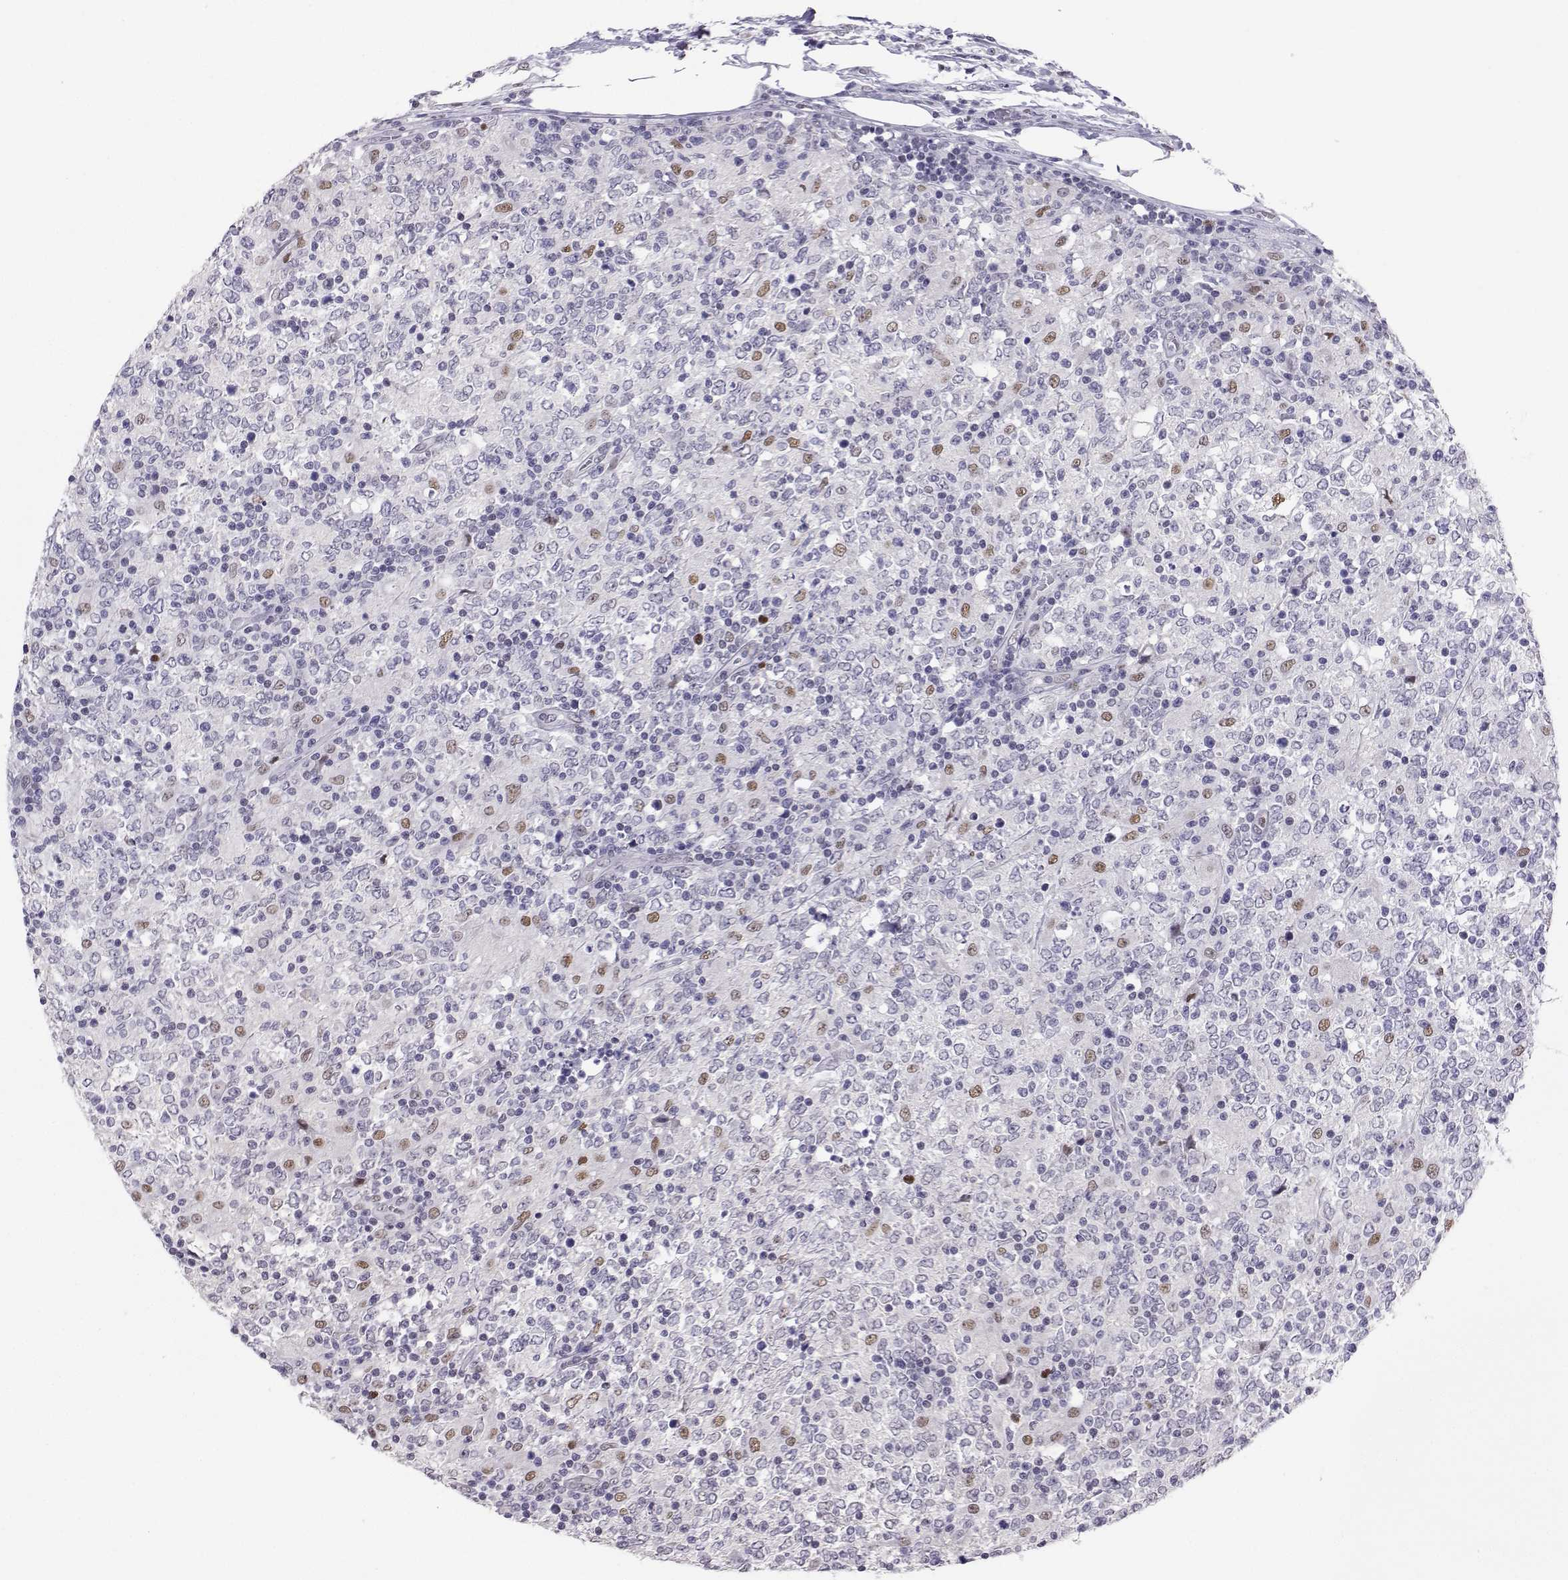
{"staining": {"intensity": "negative", "quantity": "none", "location": "none"}, "tissue": "lymphoma", "cell_type": "Tumor cells", "image_type": "cancer", "snomed": [{"axis": "morphology", "description": "Malignant lymphoma, non-Hodgkin's type, High grade"}, {"axis": "topography", "description": "Lymph node"}], "caption": "High magnification brightfield microscopy of lymphoma stained with DAB (brown) and counterstained with hematoxylin (blue): tumor cells show no significant staining.", "gene": "TEDC2", "patient": {"sex": "female", "age": 84}}